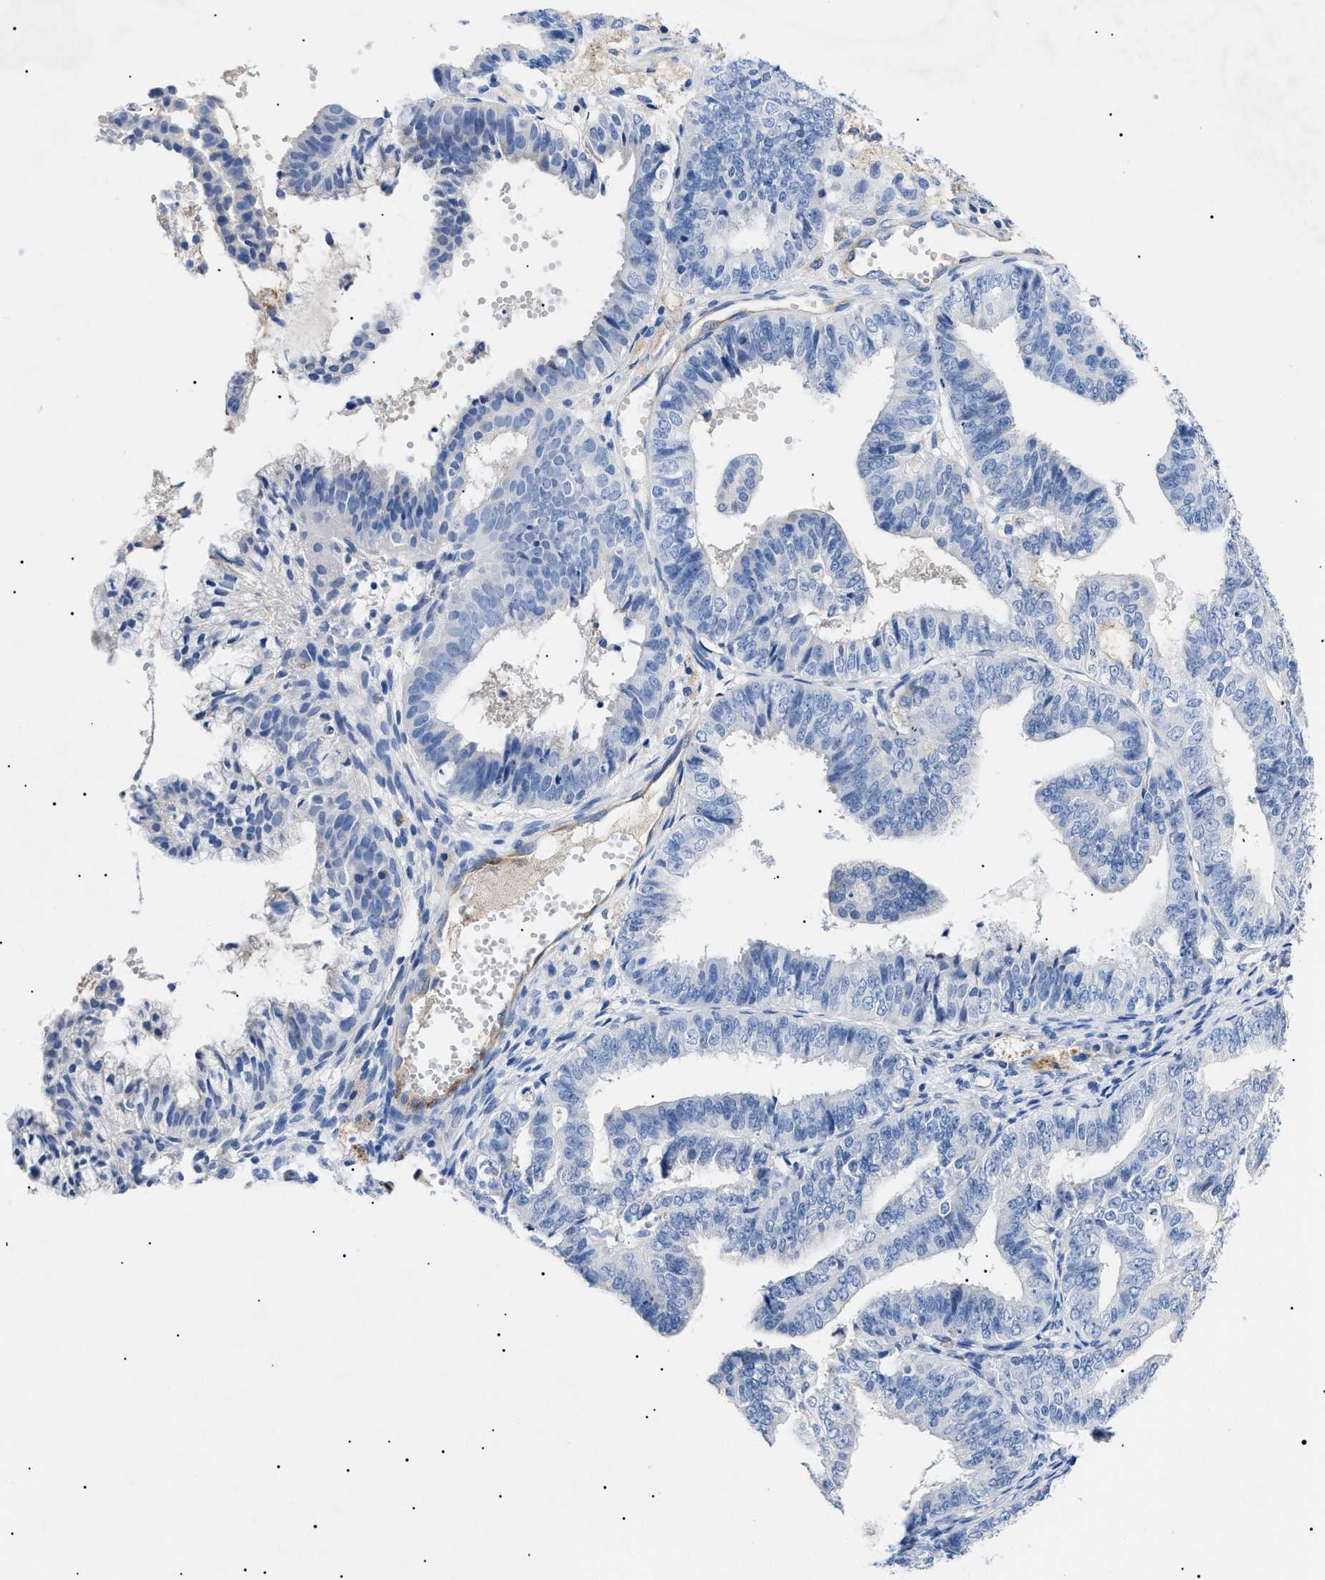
{"staining": {"intensity": "negative", "quantity": "none", "location": "none"}, "tissue": "endometrial cancer", "cell_type": "Tumor cells", "image_type": "cancer", "snomed": [{"axis": "morphology", "description": "Adenocarcinoma, NOS"}, {"axis": "topography", "description": "Endometrium"}], "caption": "A high-resolution histopathology image shows immunohistochemistry staining of adenocarcinoma (endometrial), which exhibits no significant staining in tumor cells.", "gene": "ACKR1", "patient": {"sex": "female", "age": 63}}